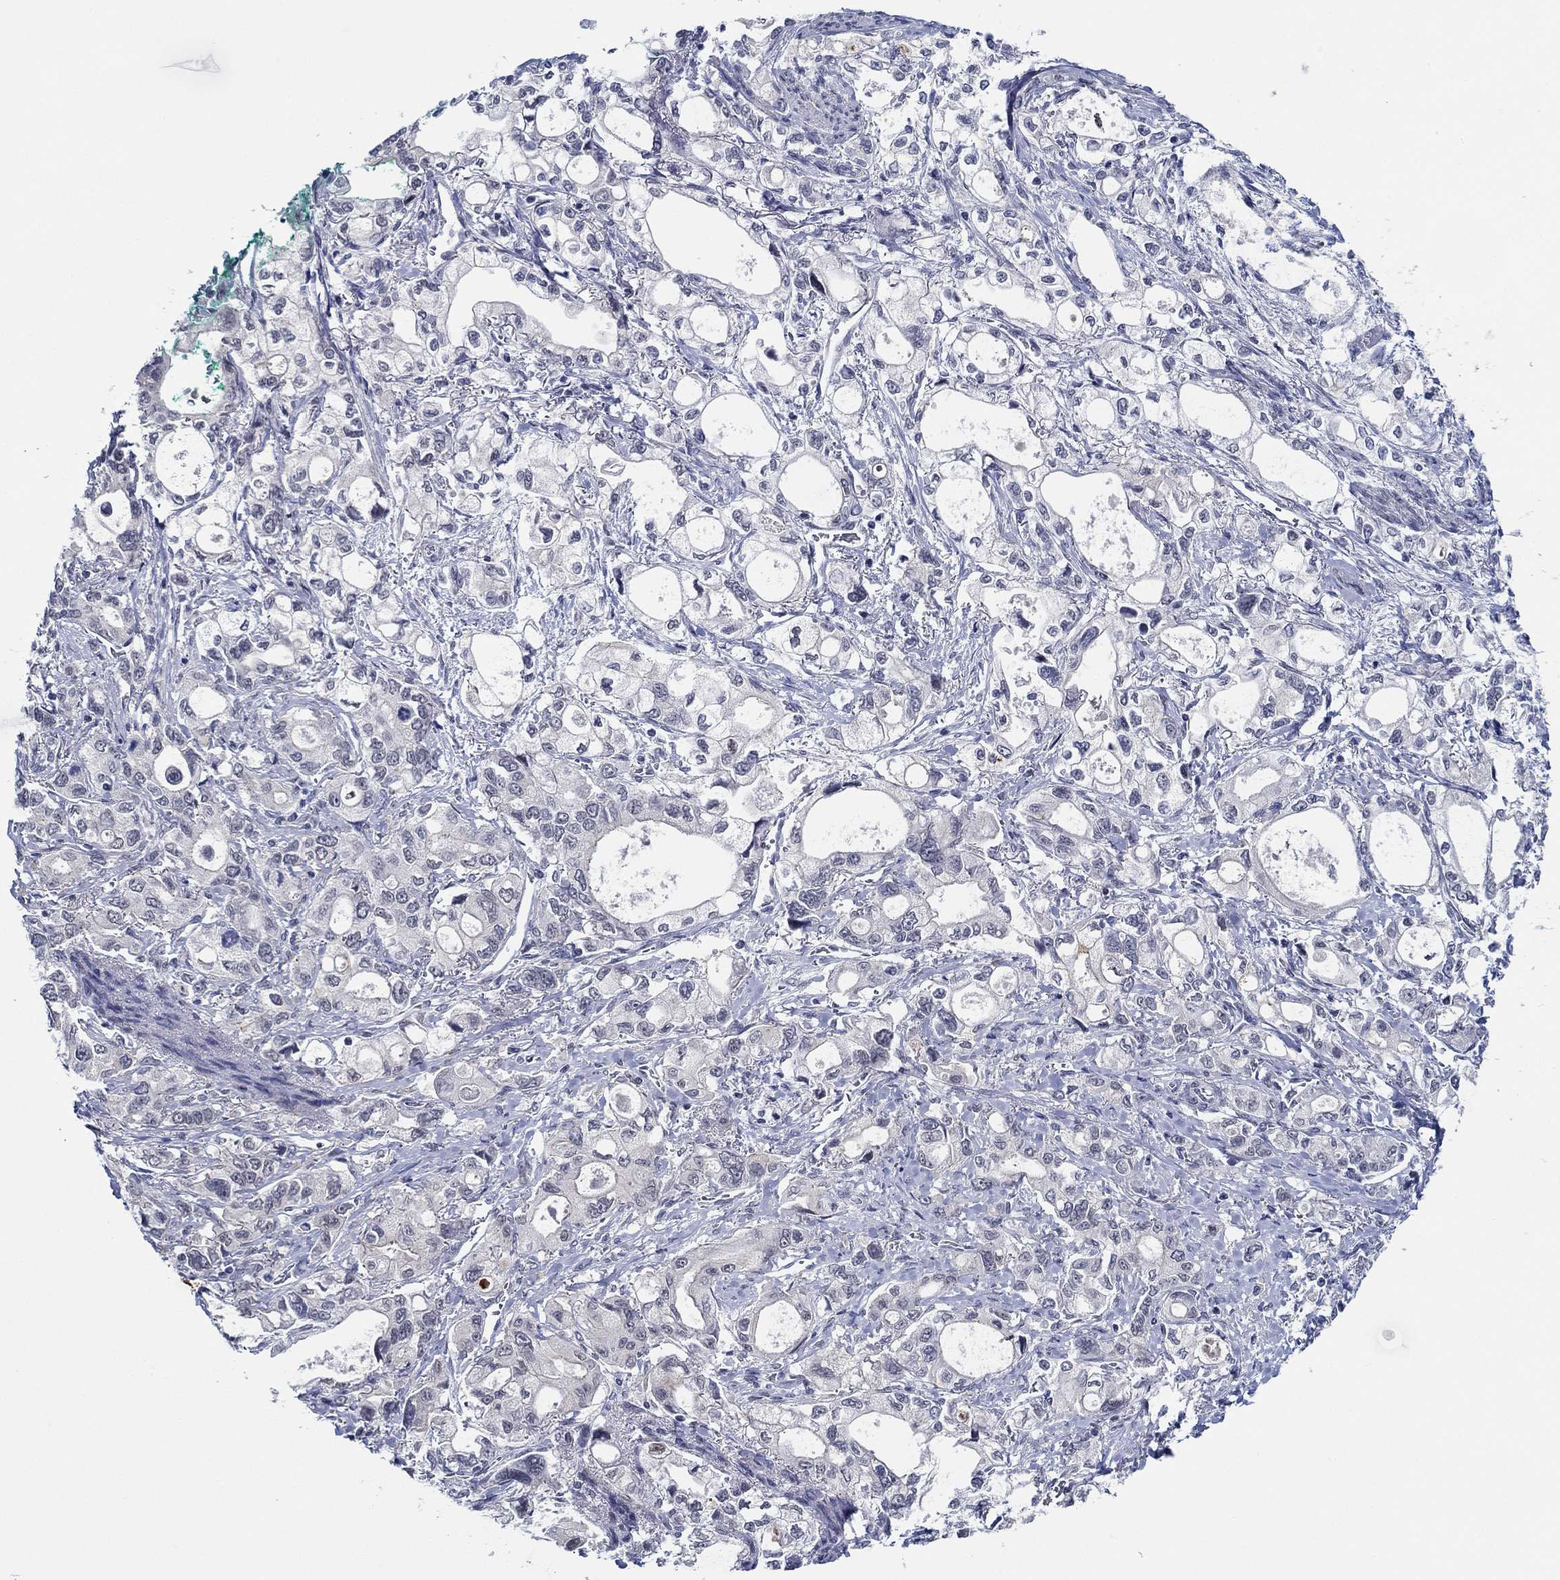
{"staining": {"intensity": "negative", "quantity": "none", "location": "none"}, "tissue": "stomach cancer", "cell_type": "Tumor cells", "image_type": "cancer", "snomed": [{"axis": "morphology", "description": "Adenocarcinoma, NOS"}, {"axis": "topography", "description": "Stomach"}], "caption": "DAB immunohistochemical staining of human stomach adenocarcinoma demonstrates no significant expression in tumor cells.", "gene": "SLC34A1", "patient": {"sex": "male", "age": 63}}